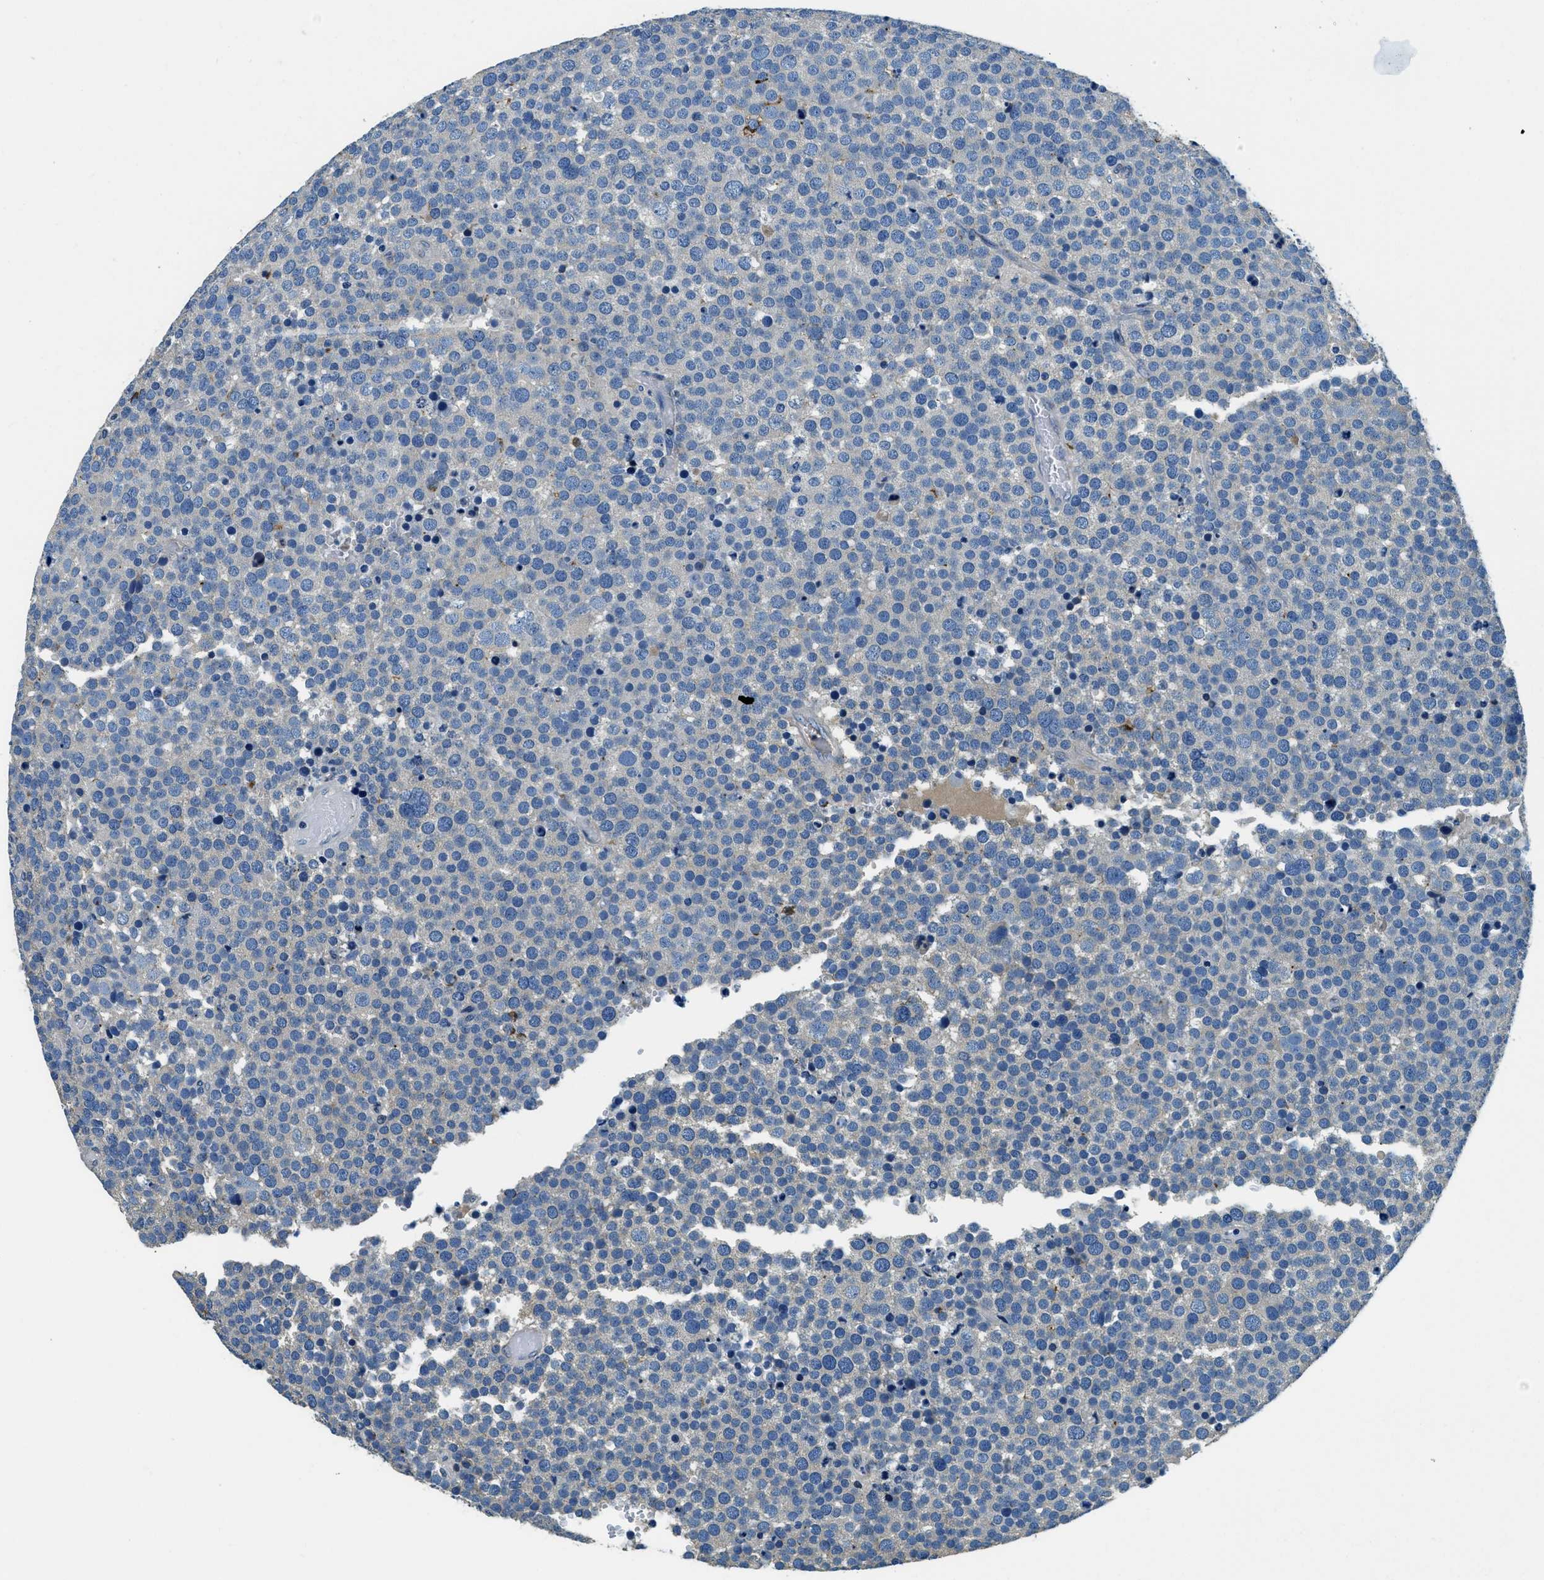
{"staining": {"intensity": "negative", "quantity": "none", "location": "none"}, "tissue": "testis cancer", "cell_type": "Tumor cells", "image_type": "cancer", "snomed": [{"axis": "morphology", "description": "Normal tissue, NOS"}, {"axis": "morphology", "description": "Seminoma, NOS"}, {"axis": "topography", "description": "Testis"}], "caption": "Tumor cells are negative for protein expression in human seminoma (testis).", "gene": "TMEM186", "patient": {"sex": "male", "age": 71}}